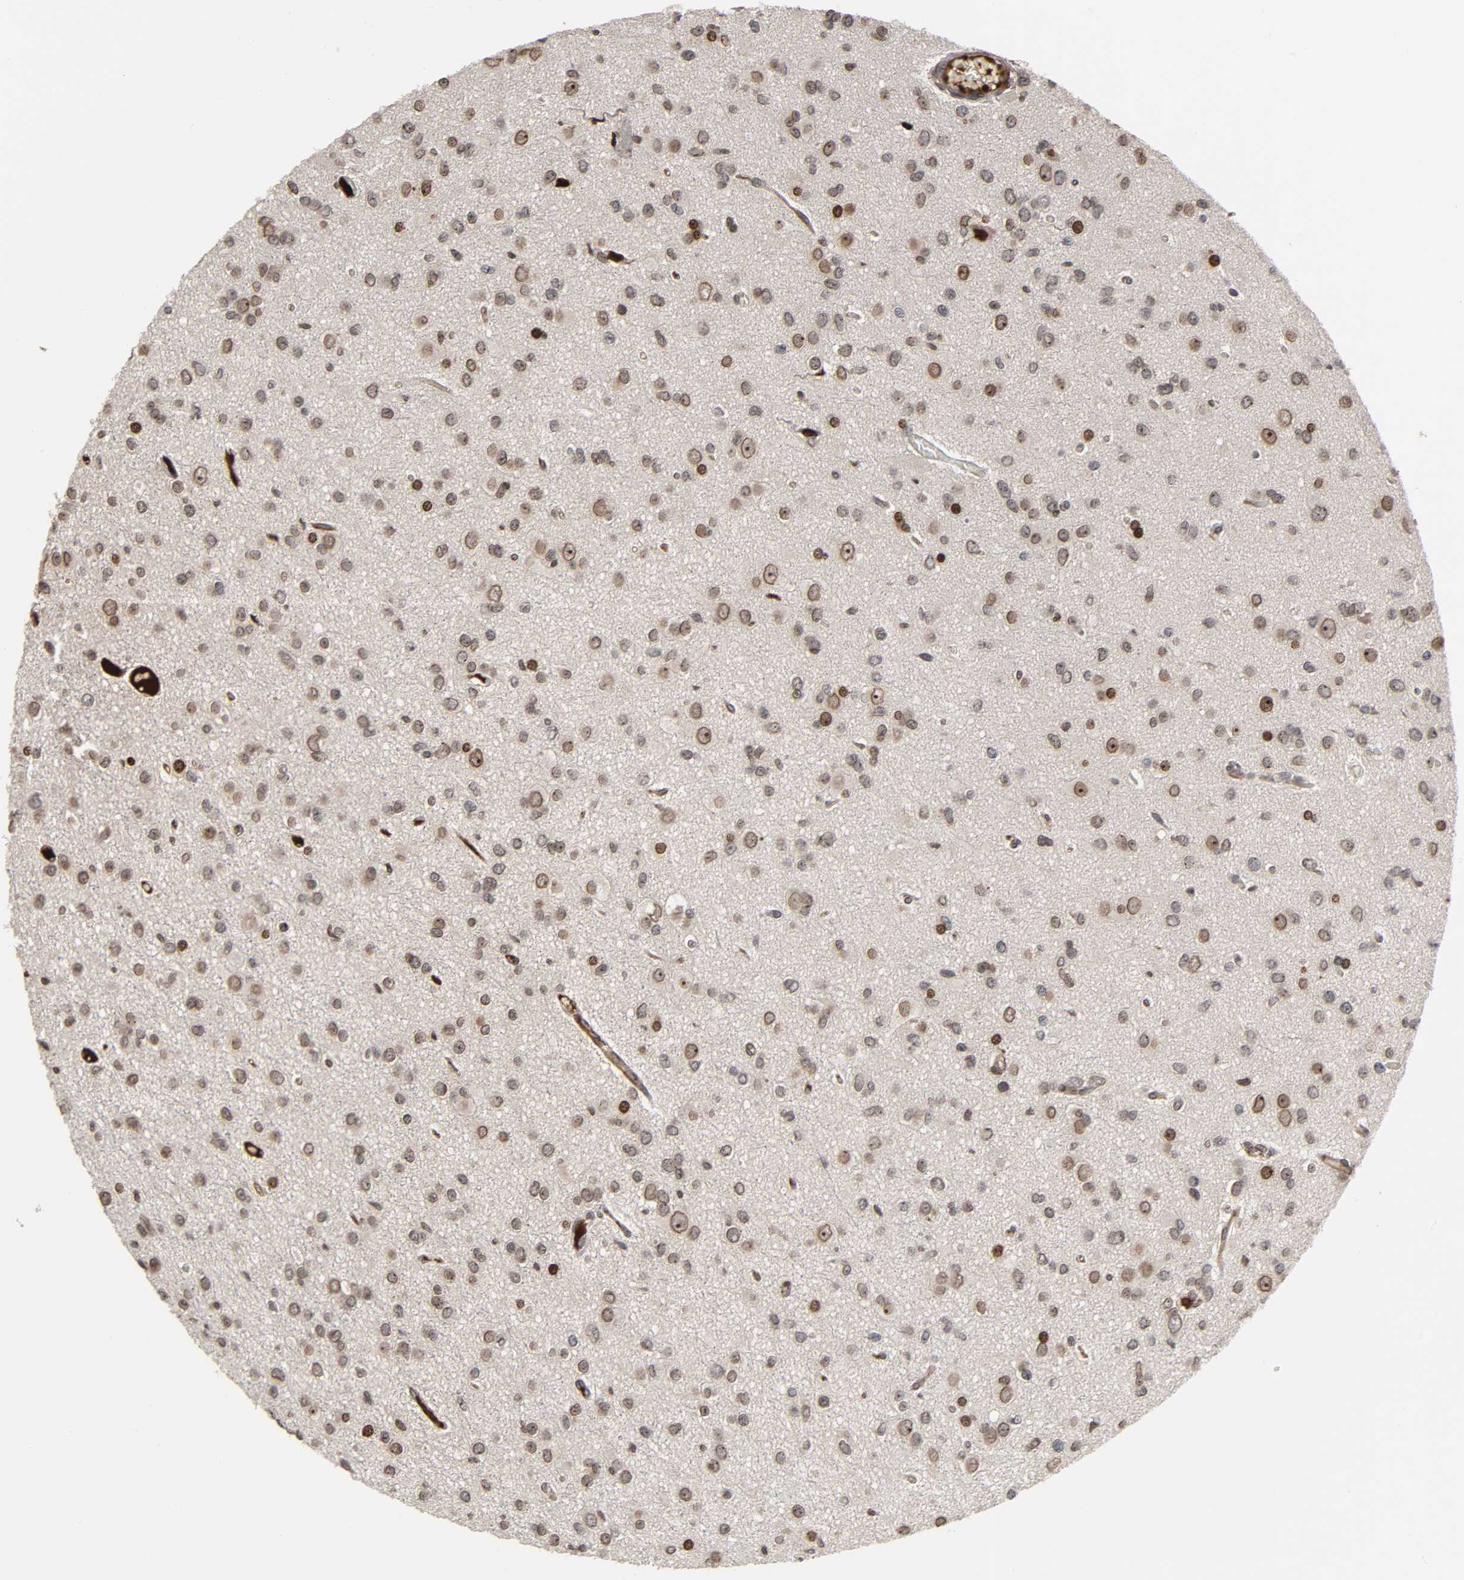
{"staining": {"intensity": "moderate", "quantity": ">75%", "location": "cytoplasmic/membranous,nuclear"}, "tissue": "glioma", "cell_type": "Tumor cells", "image_type": "cancer", "snomed": [{"axis": "morphology", "description": "Glioma, malignant, Low grade"}, {"axis": "topography", "description": "Brain"}], "caption": "Immunohistochemical staining of malignant glioma (low-grade) displays moderate cytoplasmic/membranous and nuclear protein expression in approximately >75% of tumor cells.", "gene": "CPN2", "patient": {"sex": "male", "age": 42}}